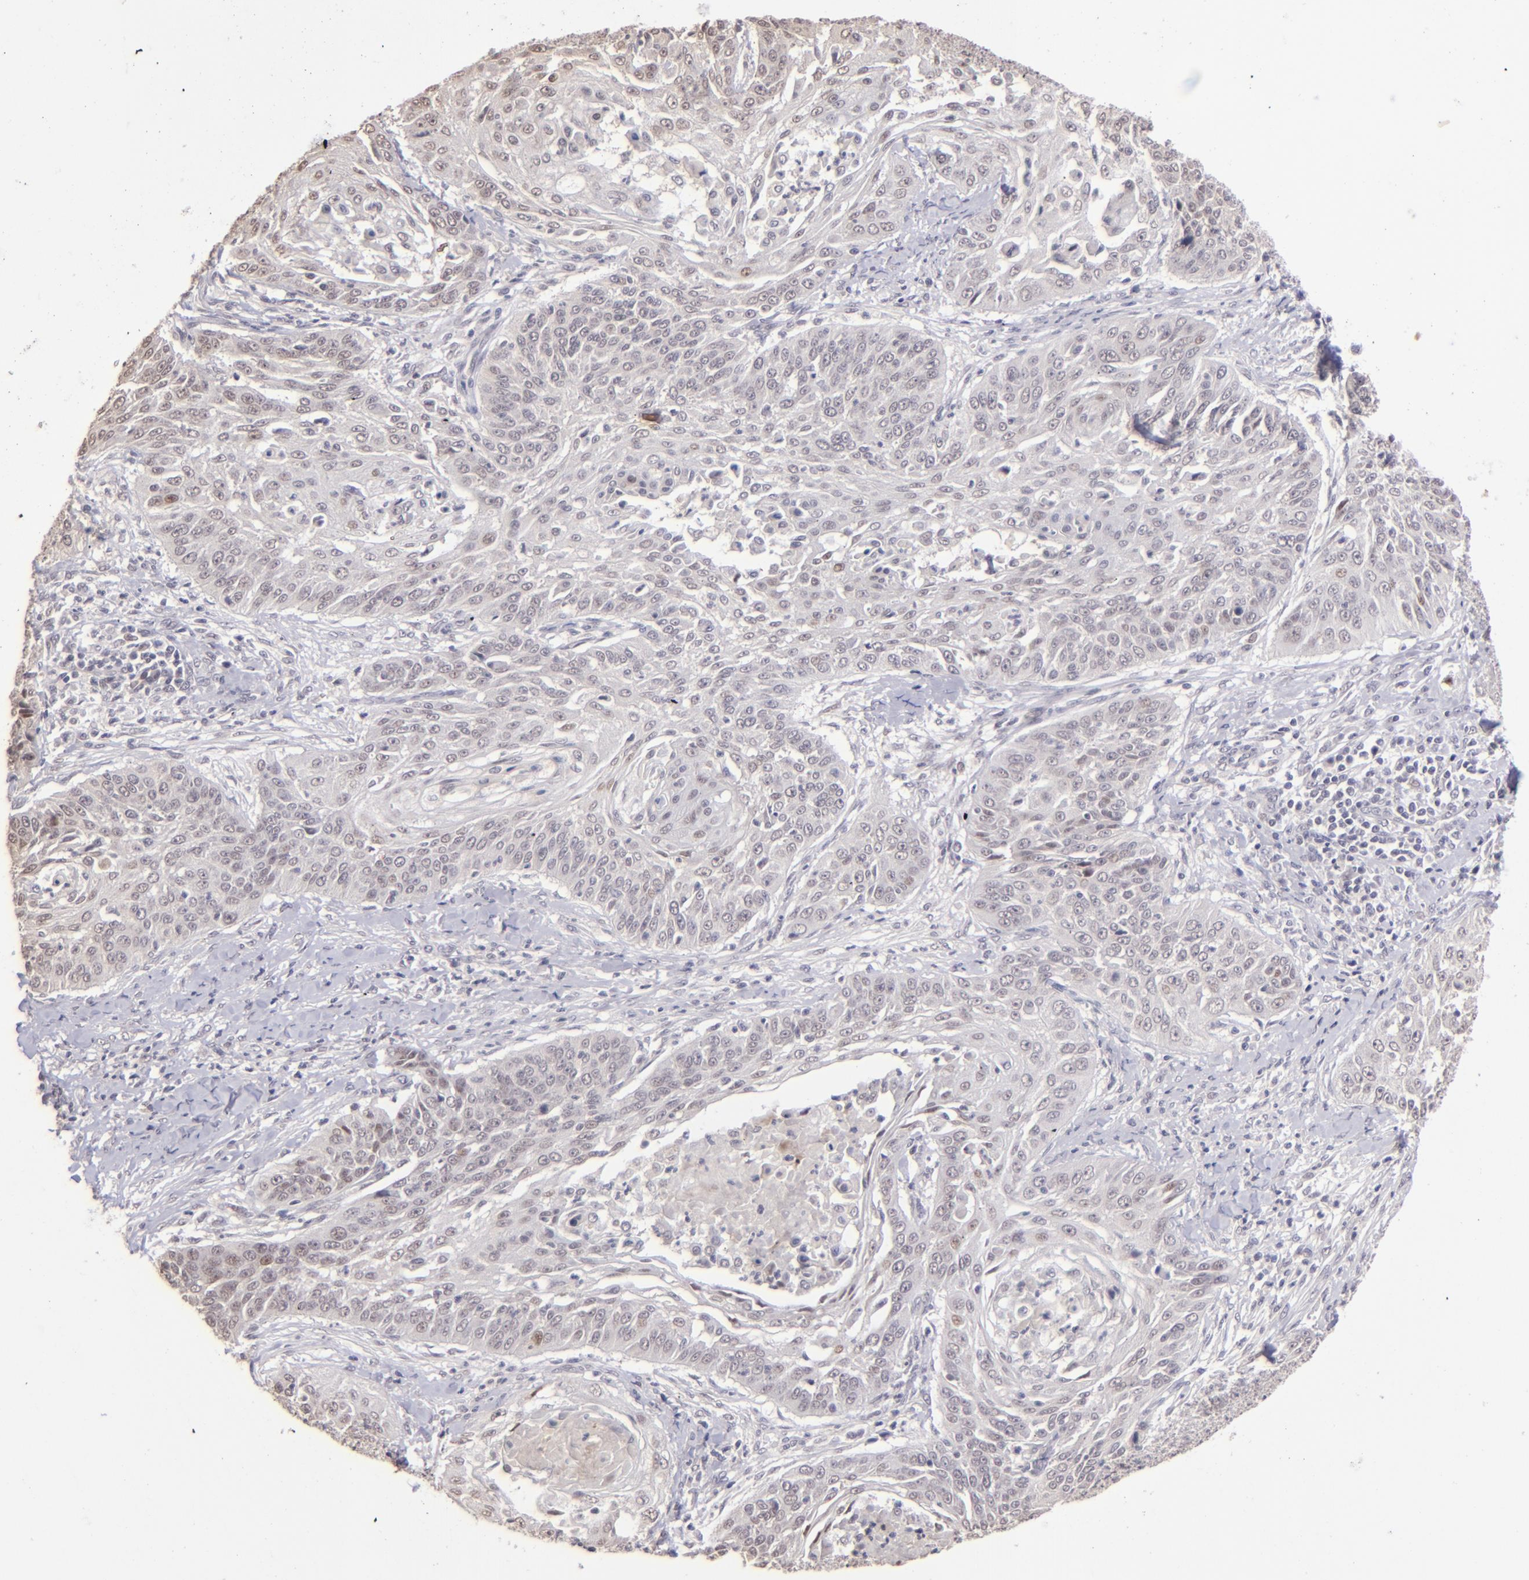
{"staining": {"intensity": "weak", "quantity": "<25%", "location": "nuclear"}, "tissue": "cervical cancer", "cell_type": "Tumor cells", "image_type": "cancer", "snomed": [{"axis": "morphology", "description": "Squamous cell carcinoma, NOS"}, {"axis": "topography", "description": "Cervix"}], "caption": "Immunohistochemistry (IHC) image of human squamous cell carcinoma (cervical) stained for a protein (brown), which exhibits no staining in tumor cells.", "gene": "RARB", "patient": {"sex": "female", "age": 64}}